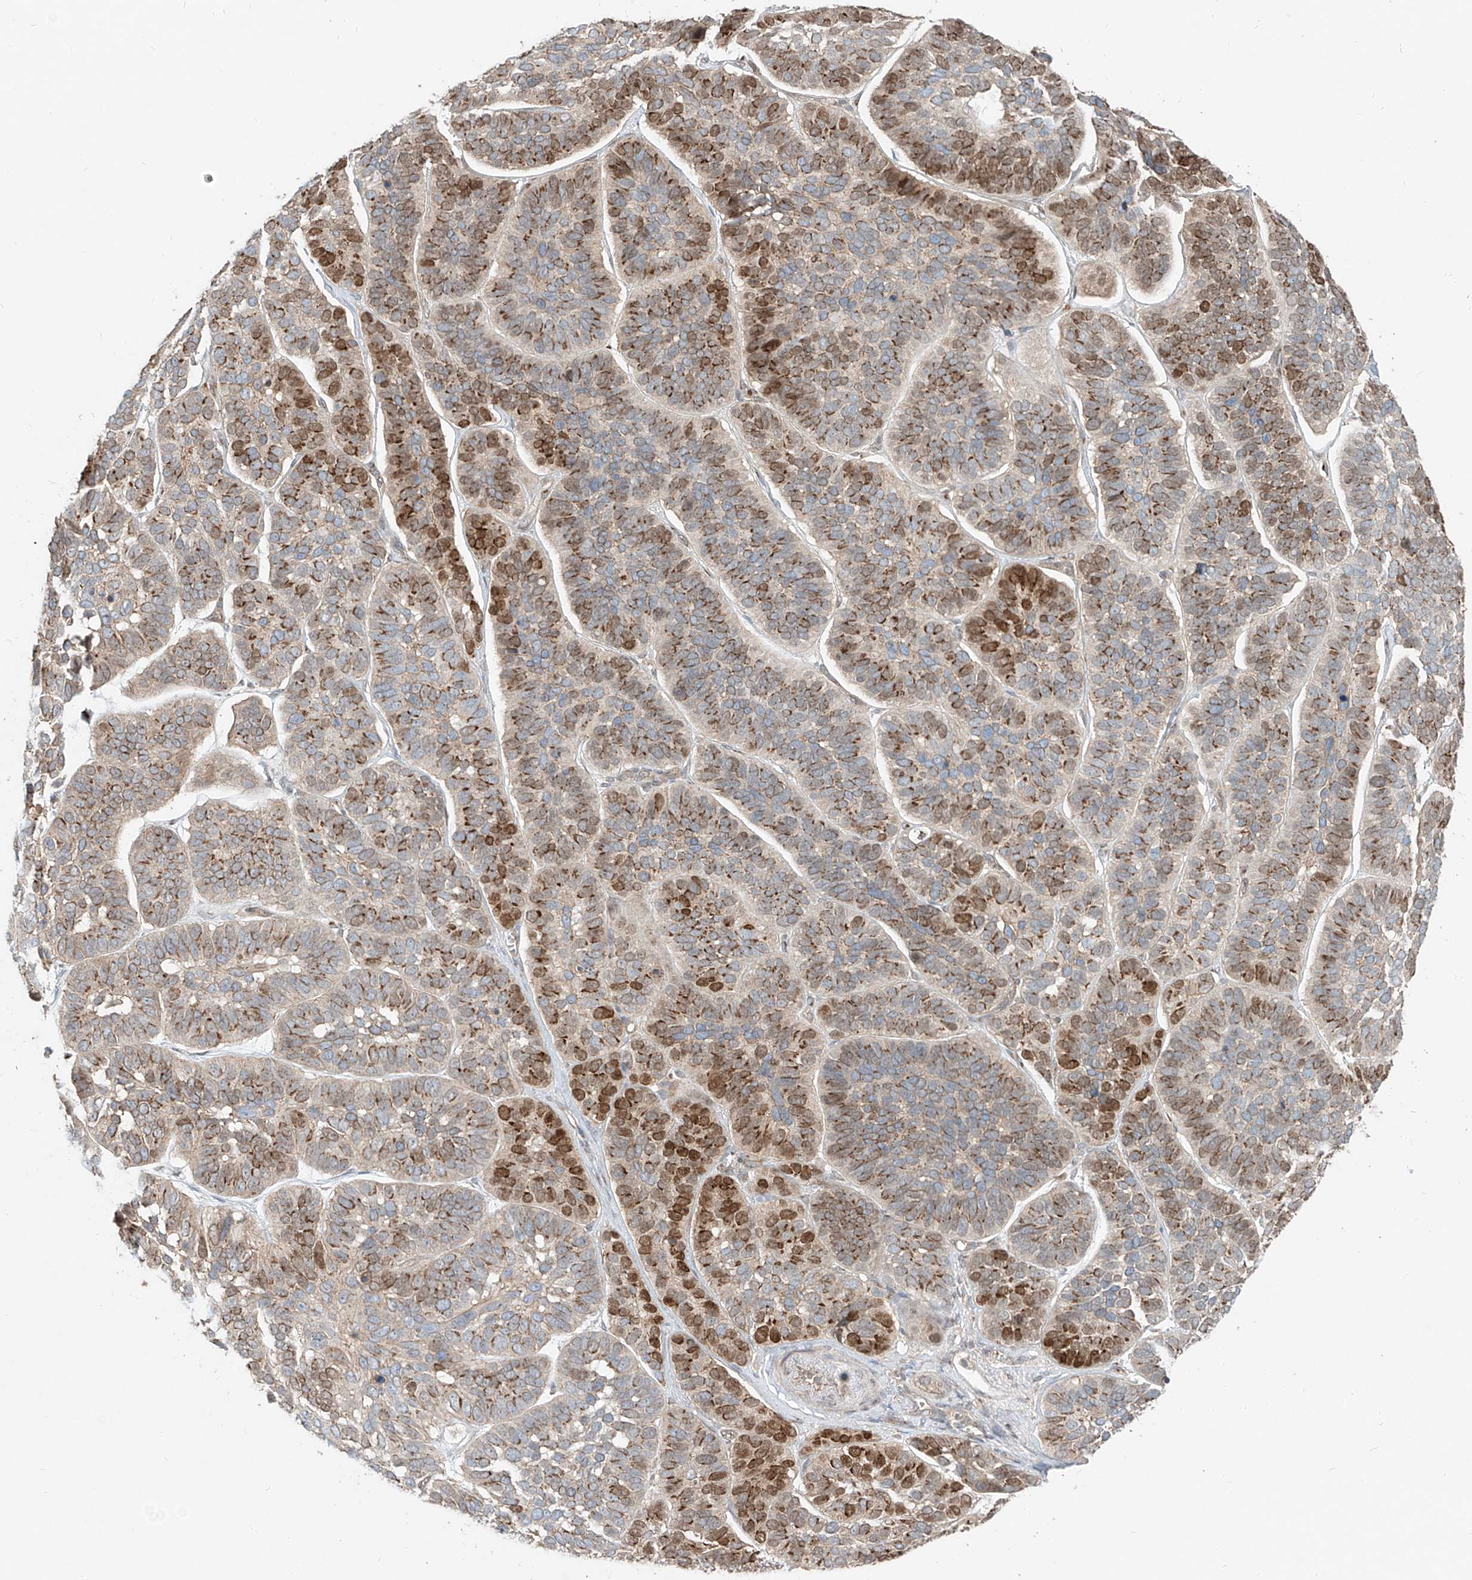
{"staining": {"intensity": "moderate", "quantity": ">75%", "location": "cytoplasmic/membranous,nuclear"}, "tissue": "skin cancer", "cell_type": "Tumor cells", "image_type": "cancer", "snomed": [{"axis": "morphology", "description": "Basal cell carcinoma"}, {"axis": "topography", "description": "Skin"}], "caption": "Immunohistochemical staining of basal cell carcinoma (skin) shows medium levels of moderate cytoplasmic/membranous and nuclear positivity in about >75% of tumor cells.", "gene": "CUX1", "patient": {"sex": "male", "age": 62}}